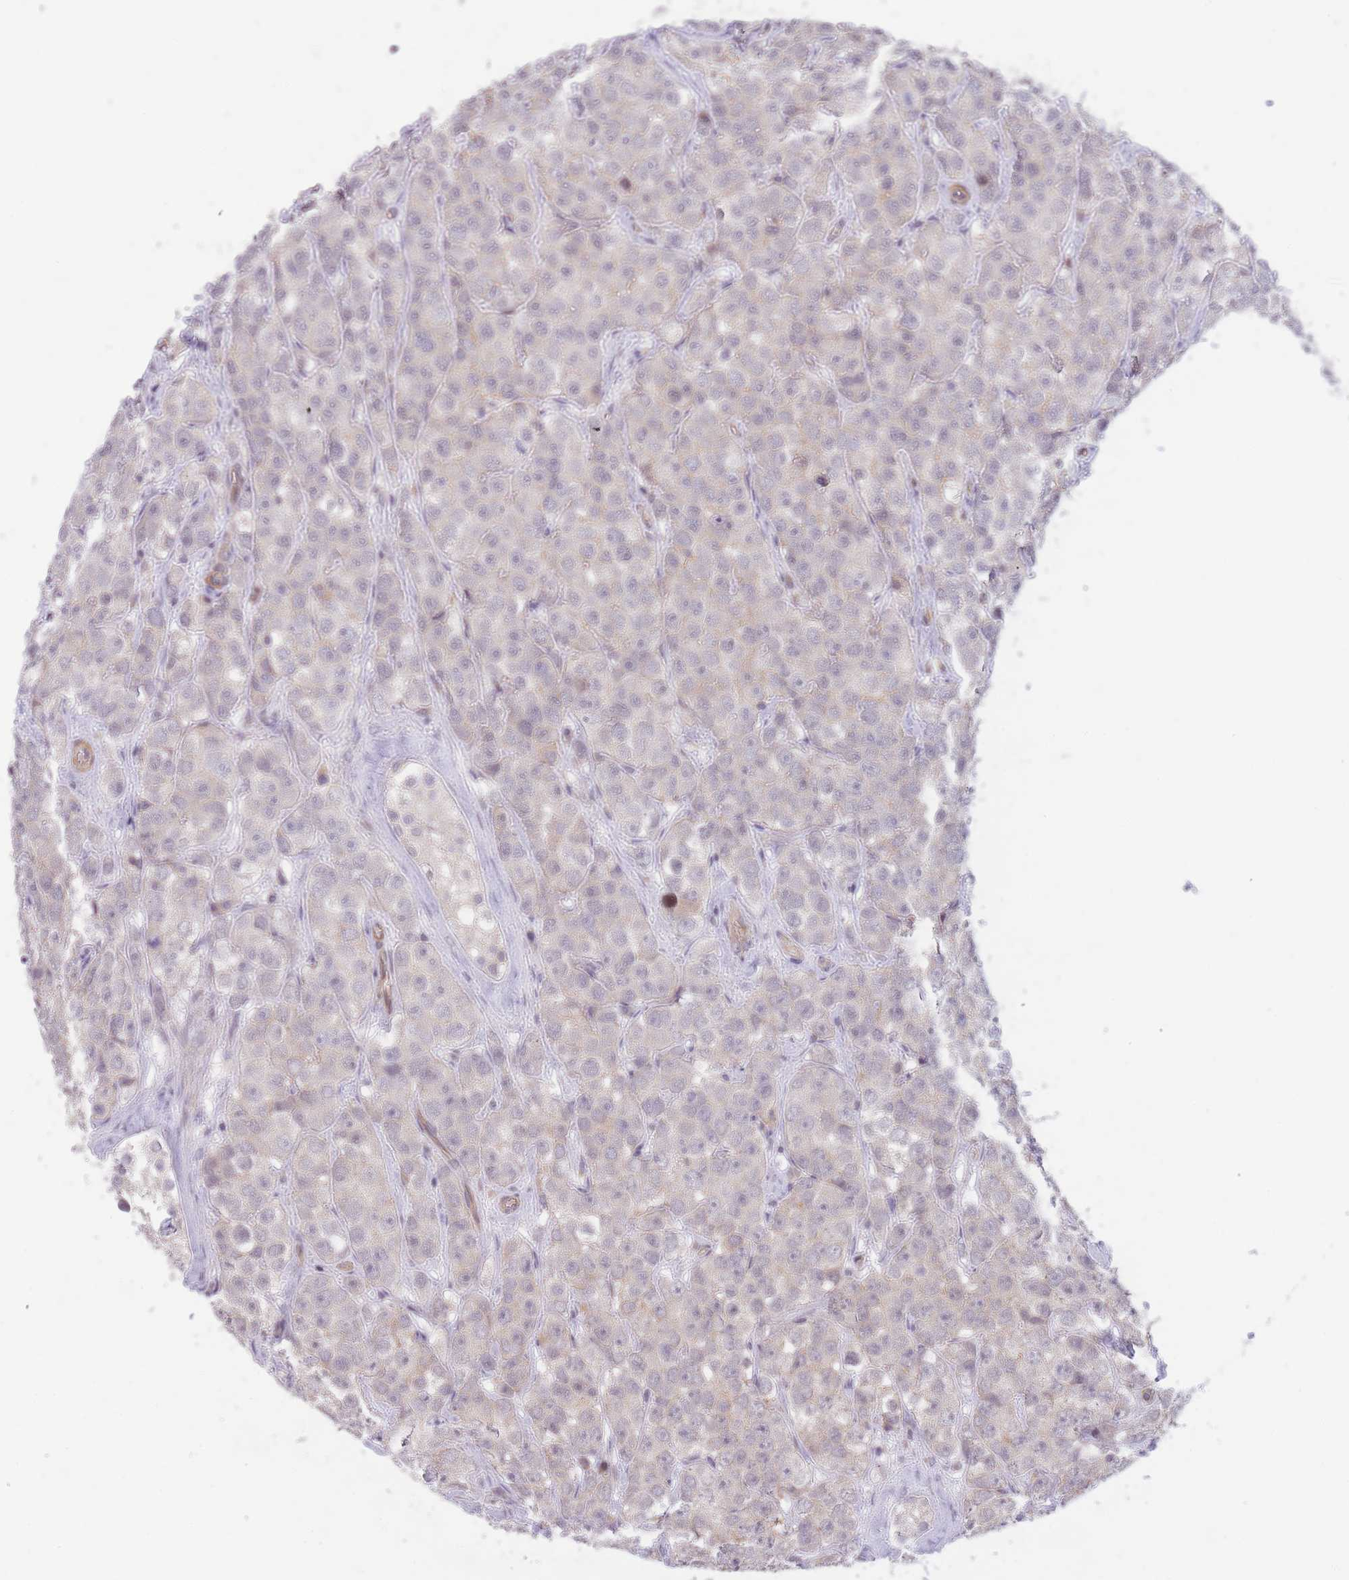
{"staining": {"intensity": "negative", "quantity": "none", "location": "none"}, "tissue": "testis cancer", "cell_type": "Tumor cells", "image_type": "cancer", "snomed": [{"axis": "morphology", "description": "Seminoma, NOS"}, {"axis": "topography", "description": "Testis"}], "caption": "The image exhibits no significant staining in tumor cells of seminoma (testis).", "gene": "FUT5", "patient": {"sex": "male", "age": 28}}